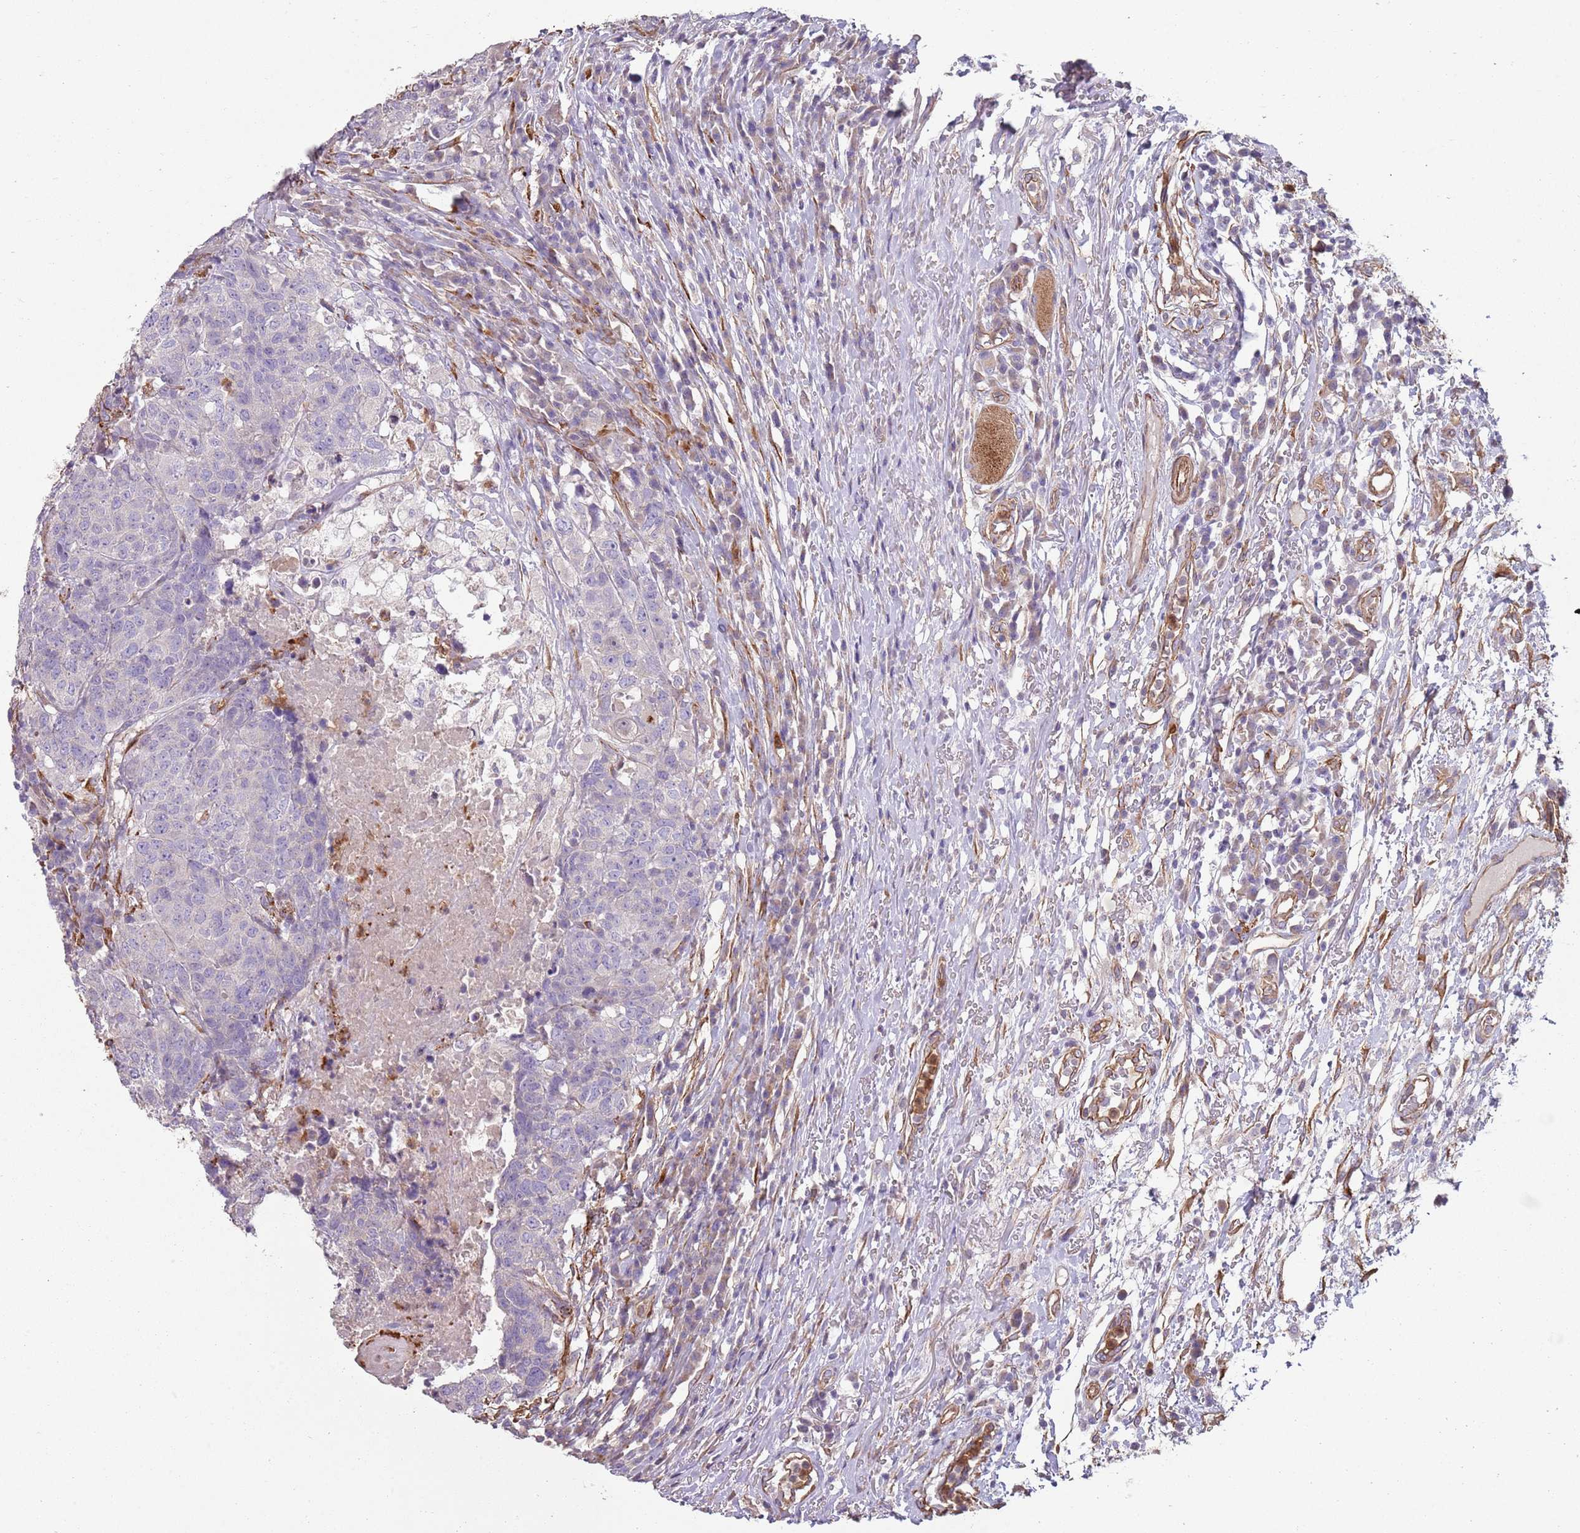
{"staining": {"intensity": "negative", "quantity": "none", "location": "none"}, "tissue": "head and neck cancer", "cell_type": "Tumor cells", "image_type": "cancer", "snomed": [{"axis": "morphology", "description": "Normal tissue, NOS"}, {"axis": "morphology", "description": "Squamous cell carcinoma, NOS"}, {"axis": "topography", "description": "Skeletal muscle"}, {"axis": "topography", "description": "Vascular tissue"}, {"axis": "topography", "description": "Peripheral nerve tissue"}, {"axis": "topography", "description": "Head-Neck"}], "caption": "A high-resolution photomicrograph shows immunohistochemistry staining of head and neck cancer, which displays no significant staining in tumor cells.", "gene": "PHLPP2", "patient": {"sex": "male", "age": 66}}